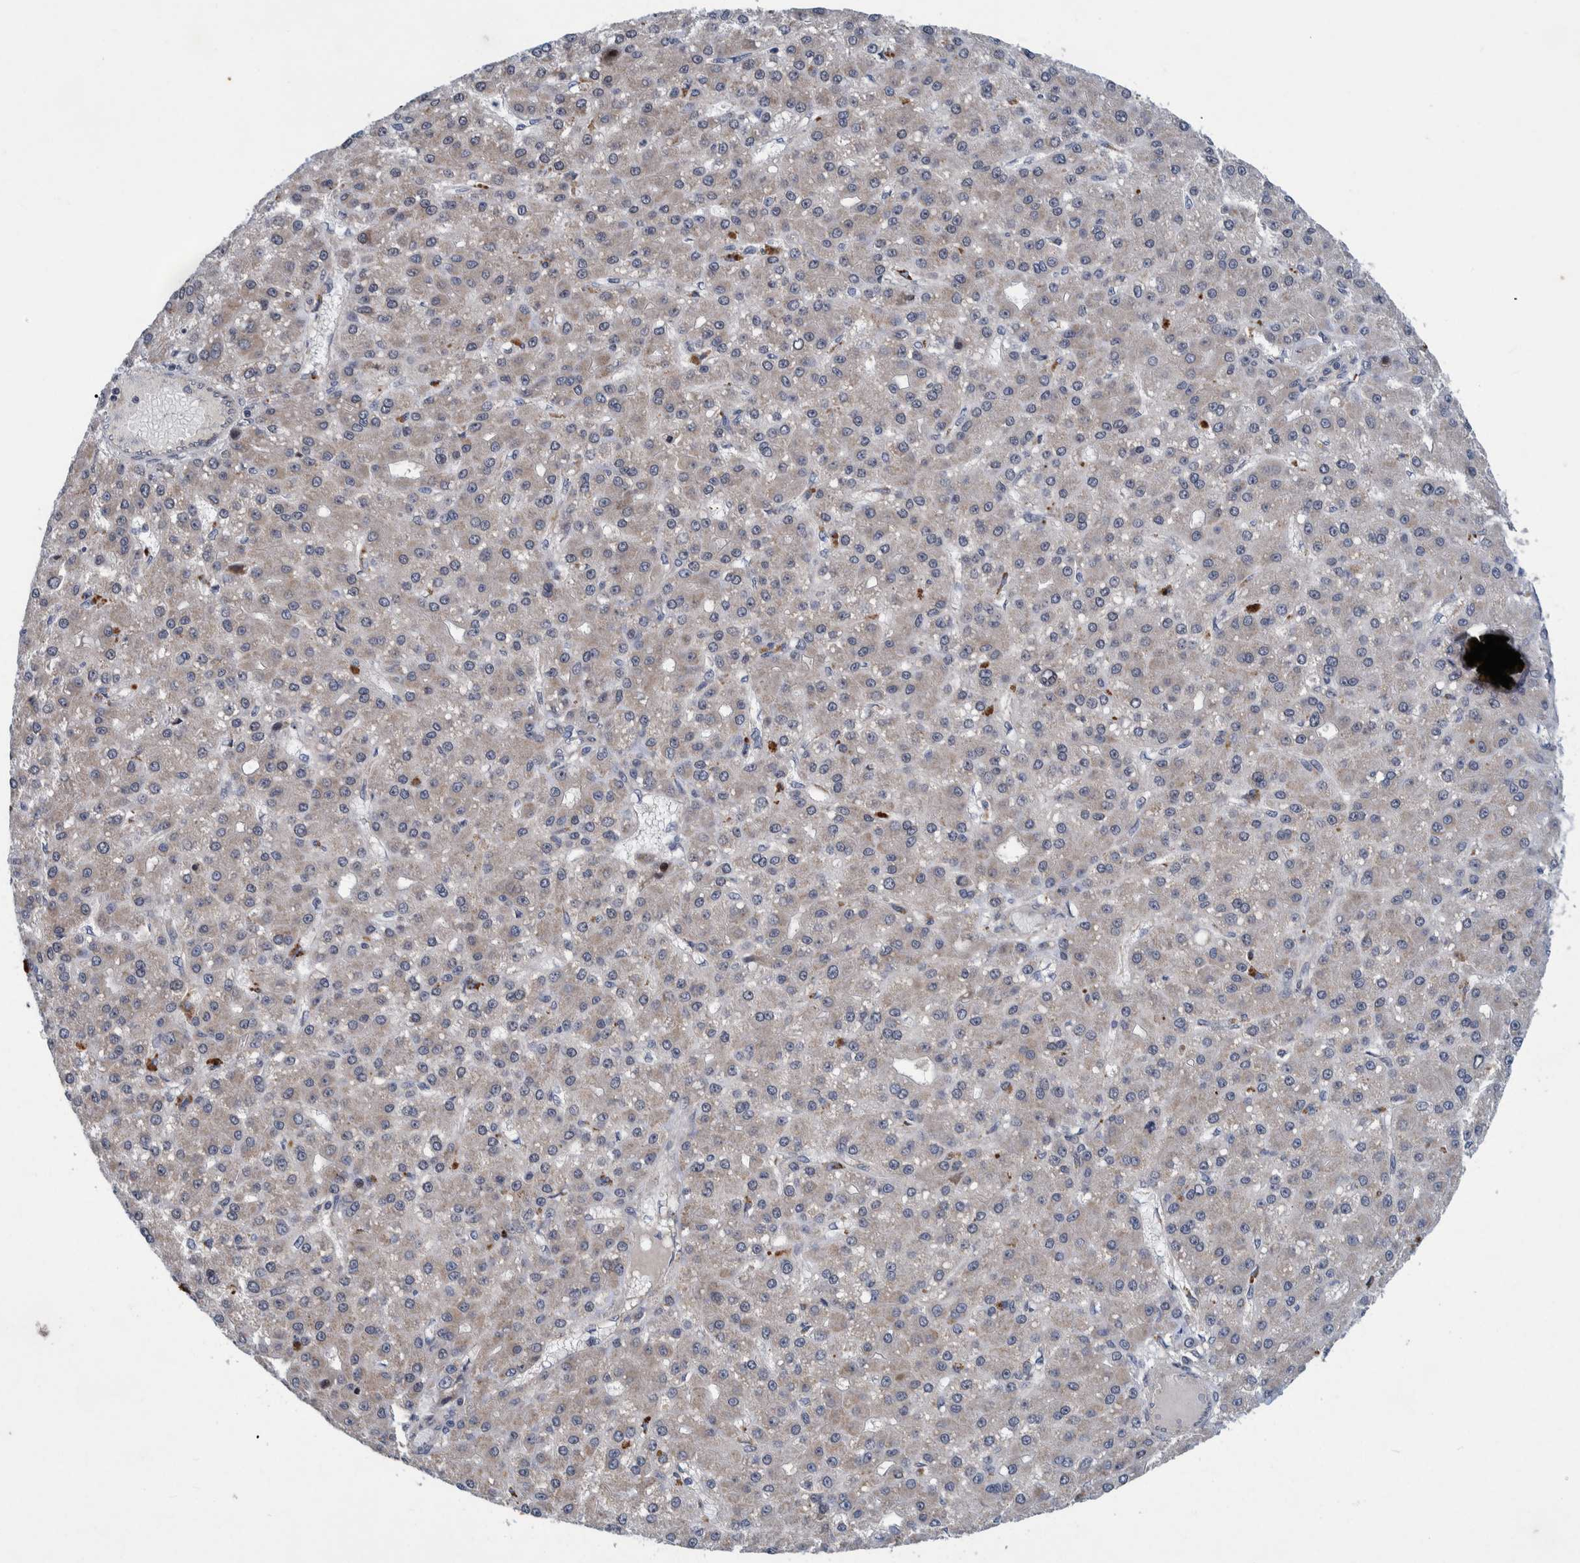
{"staining": {"intensity": "weak", "quantity": "25%-75%", "location": "cytoplasmic/membranous"}, "tissue": "liver cancer", "cell_type": "Tumor cells", "image_type": "cancer", "snomed": [{"axis": "morphology", "description": "Carcinoma, Hepatocellular, NOS"}, {"axis": "topography", "description": "Liver"}], "caption": "A low amount of weak cytoplasmic/membranous positivity is appreciated in approximately 25%-75% of tumor cells in hepatocellular carcinoma (liver) tissue. Using DAB (brown) and hematoxylin (blue) stains, captured at high magnification using brightfield microscopy.", "gene": "MRPS7", "patient": {"sex": "male", "age": 67}}